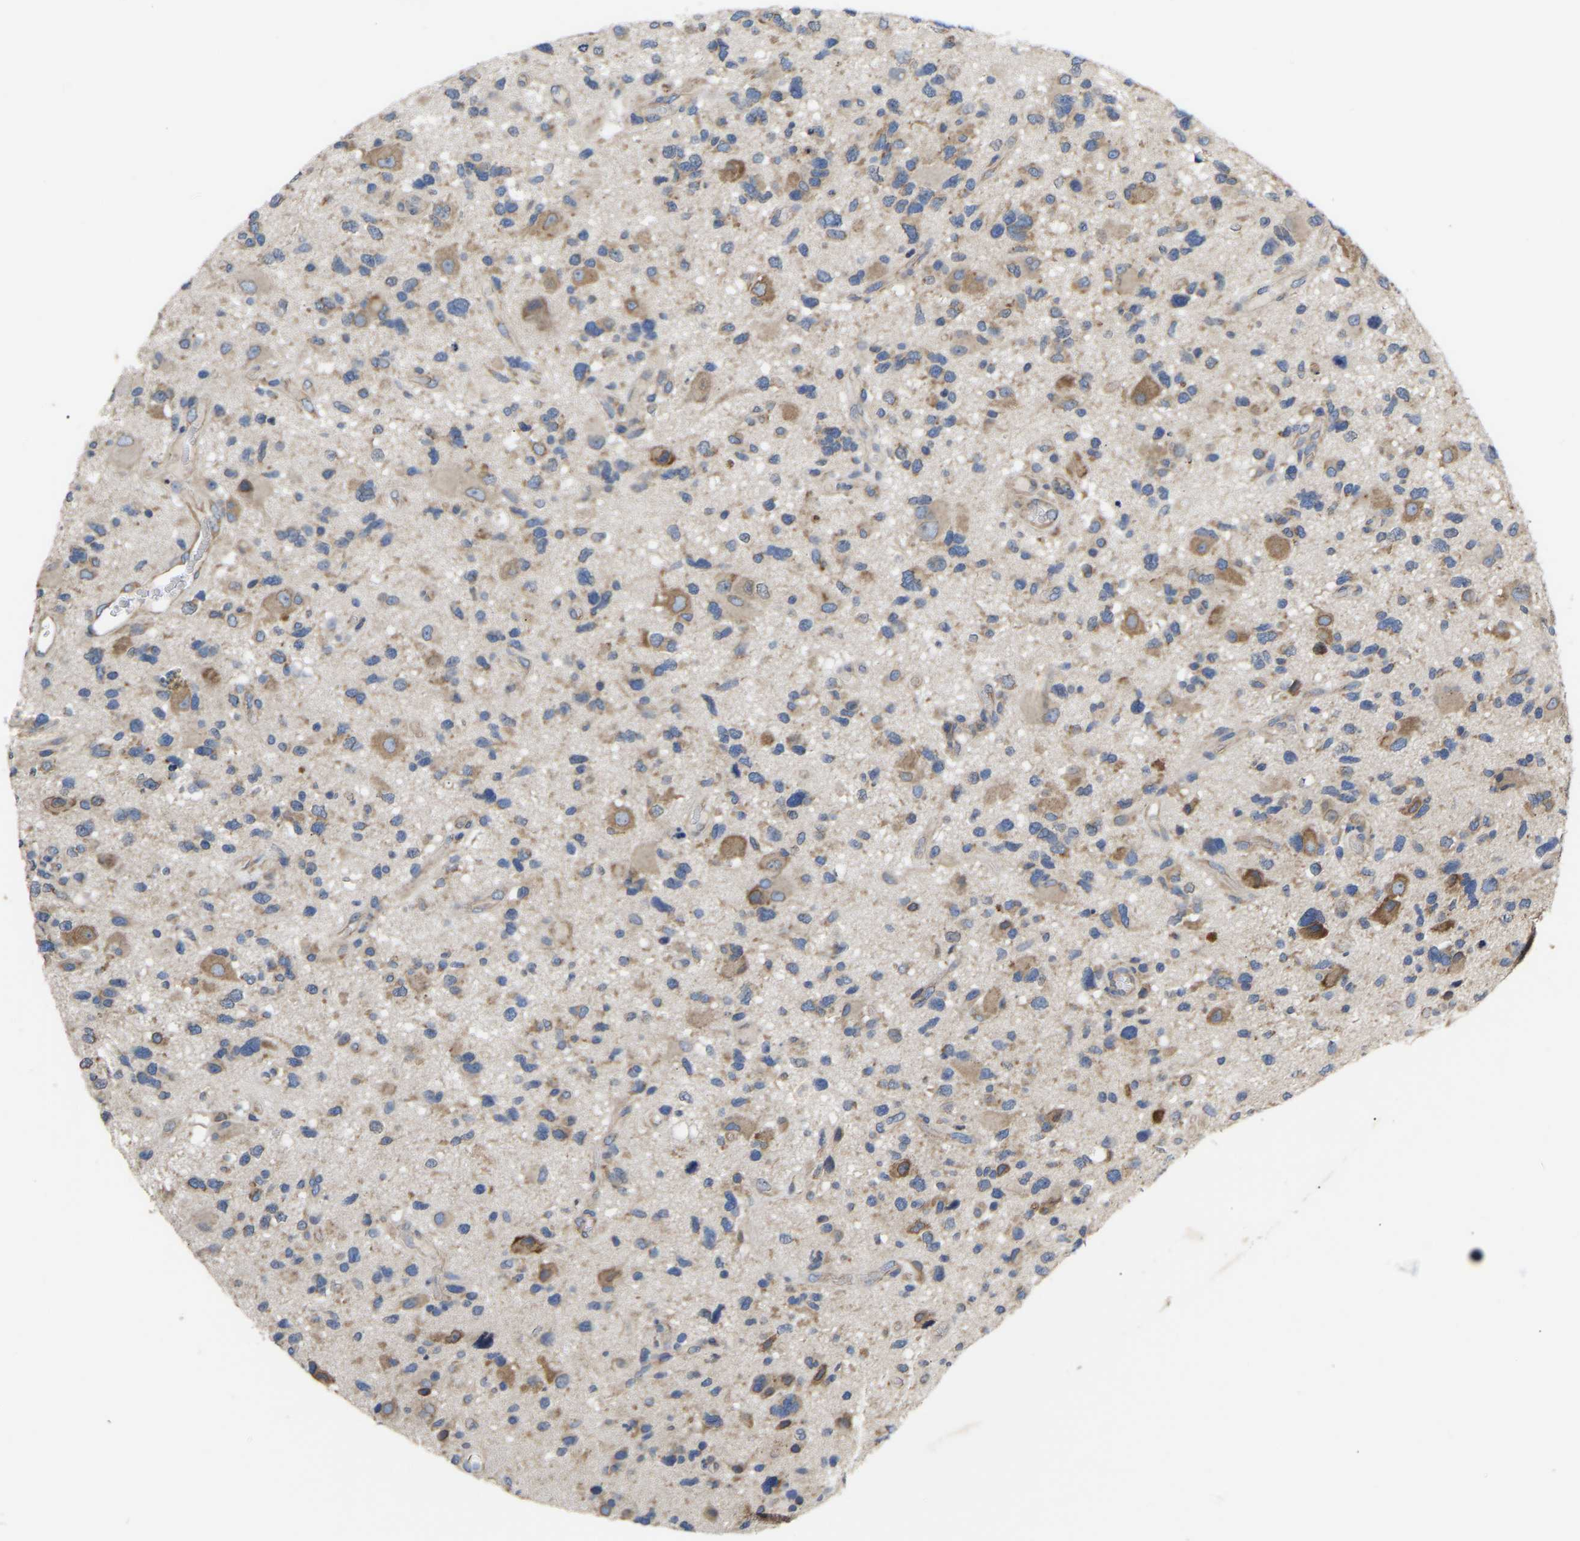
{"staining": {"intensity": "moderate", "quantity": "25%-75%", "location": "cytoplasmic/membranous"}, "tissue": "glioma", "cell_type": "Tumor cells", "image_type": "cancer", "snomed": [{"axis": "morphology", "description": "Glioma, malignant, High grade"}, {"axis": "topography", "description": "Brain"}], "caption": "Moderate cytoplasmic/membranous protein positivity is present in about 25%-75% of tumor cells in malignant glioma (high-grade).", "gene": "AIMP2", "patient": {"sex": "male", "age": 33}}